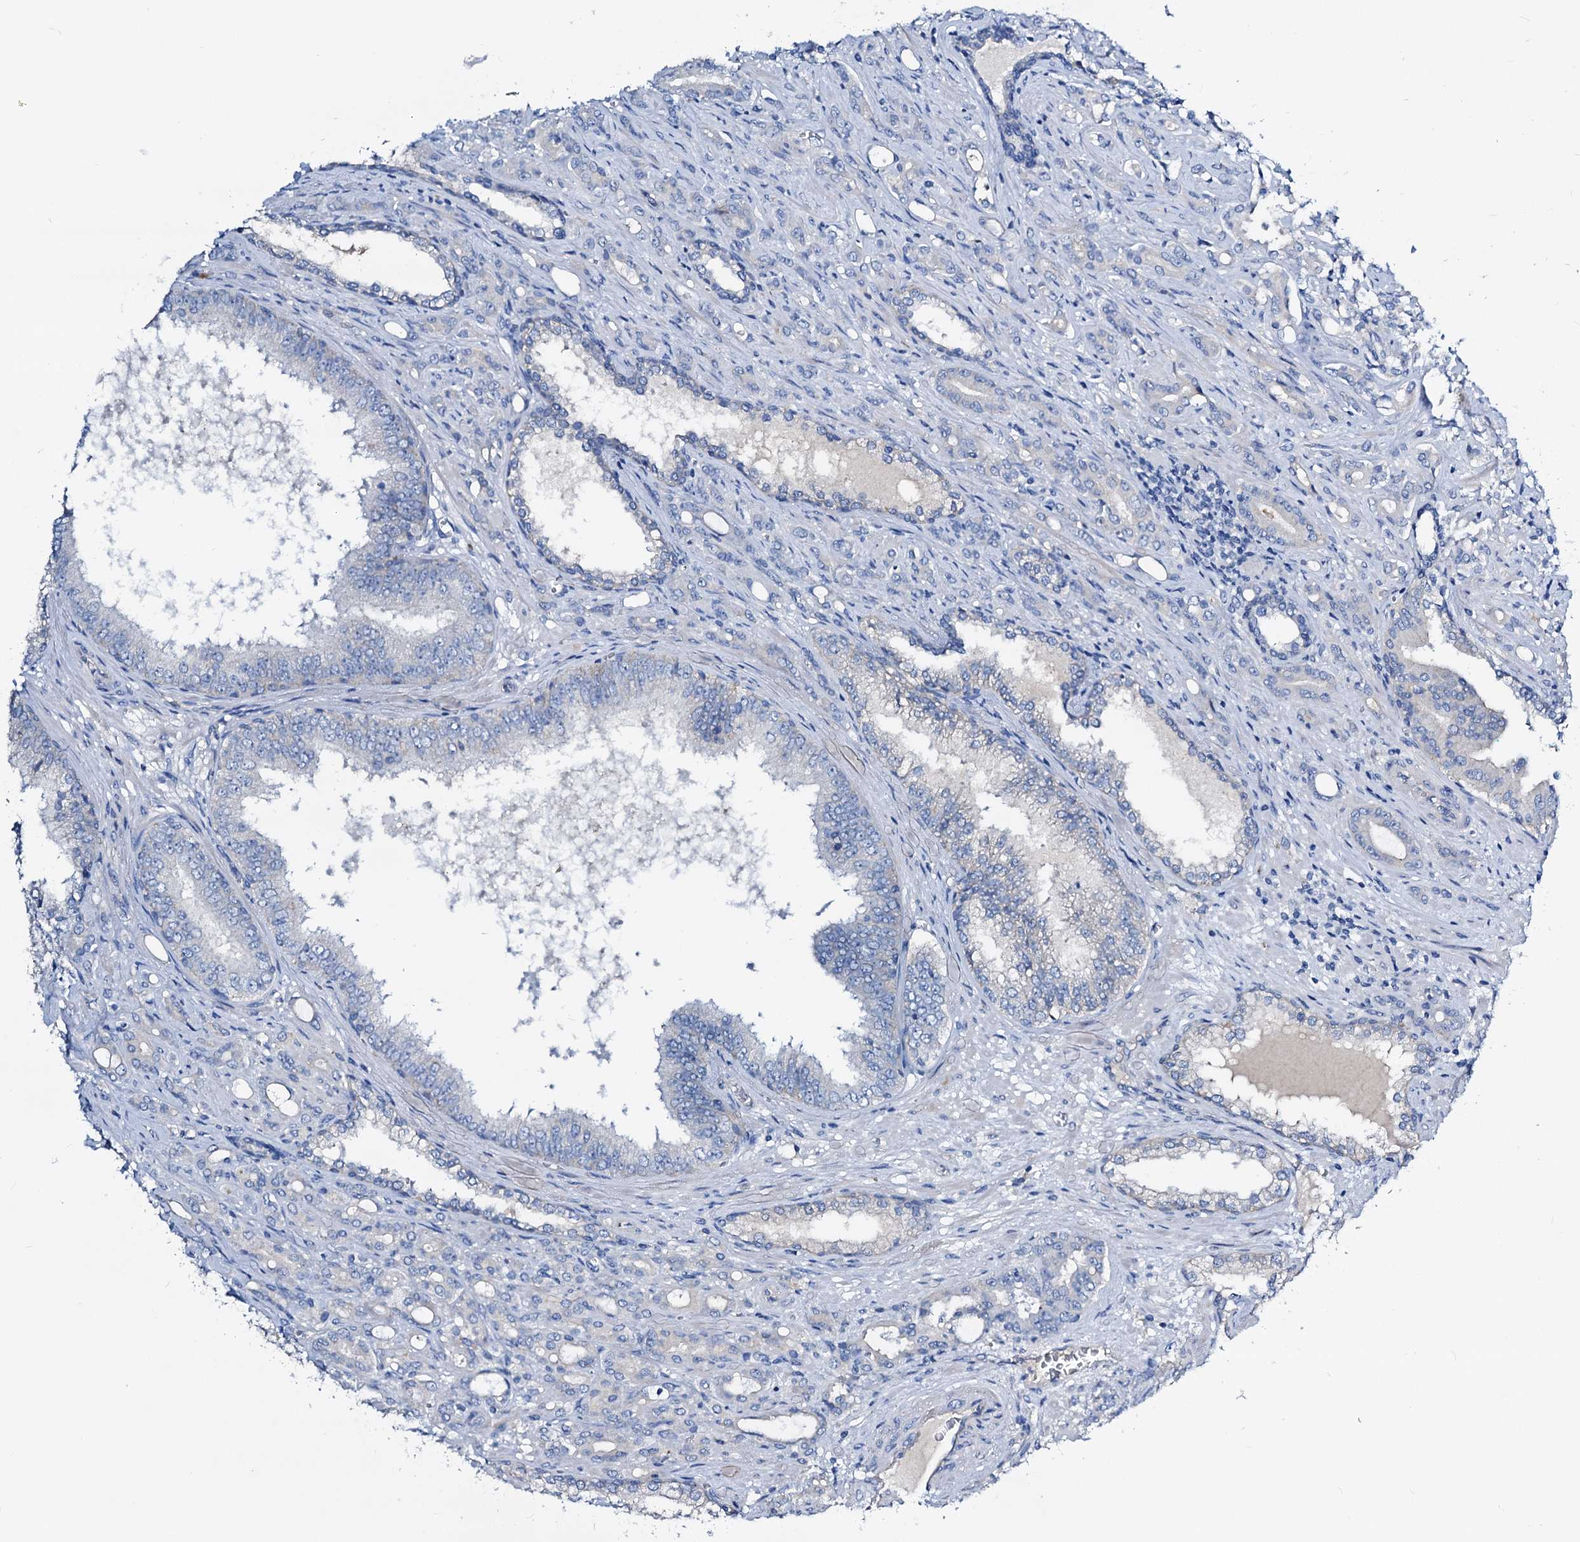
{"staining": {"intensity": "negative", "quantity": "none", "location": "none"}, "tissue": "prostate cancer", "cell_type": "Tumor cells", "image_type": "cancer", "snomed": [{"axis": "morphology", "description": "Adenocarcinoma, High grade"}, {"axis": "topography", "description": "Prostate"}], "caption": "Immunohistochemistry photomicrograph of adenocarcinoma (high-grade) (prostate) stained for a protein (brown), which reveals no positivity in tumor cells. (DAB immunohistochemistry (IHC), high magnification).", "gene": "DYDC2", "patient": {"sex": "male", "age": 72}}